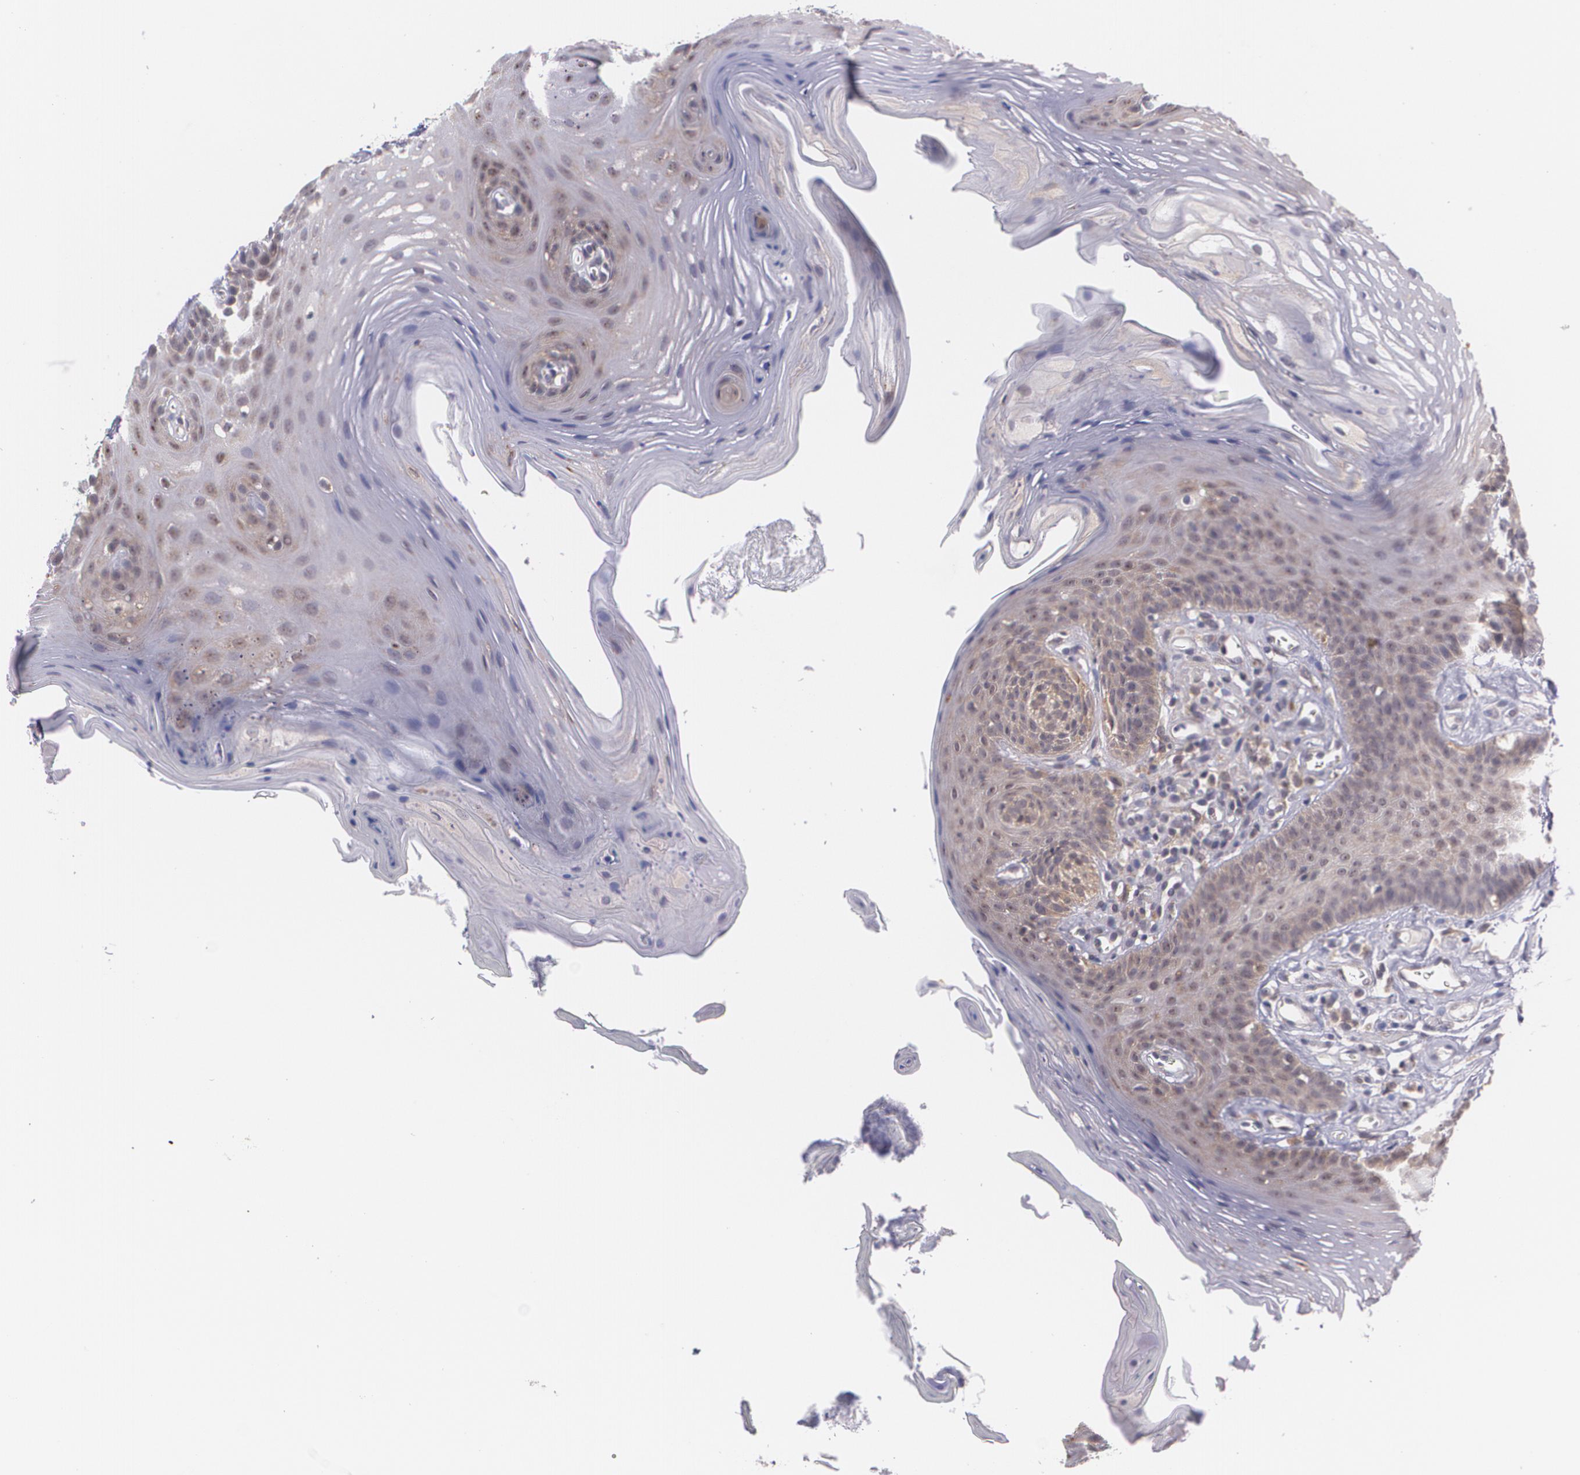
{"staining": {"intensity": "weak", "quantity": ">75%", "location": "cytoplasmic/membranous"}, "tissue": "oral mucosa", "cell_type": "Squamous epithelial cells", "image_type": "normal", "snomed": [{"axis": "morphology", "description": "Normal tissue, NOS"}, {"axis": "topography", "description": "Oral tissue"}], "caption": "Immunohistochemistry (IHC) (DAB) staining of normal human oral mucosa displays weak cytoplasmic/membranous protein staining in approximately >75% of squamous epithelial cells.", "gene": "CCL17", "patient": {"sex": "male", "age": 62}}